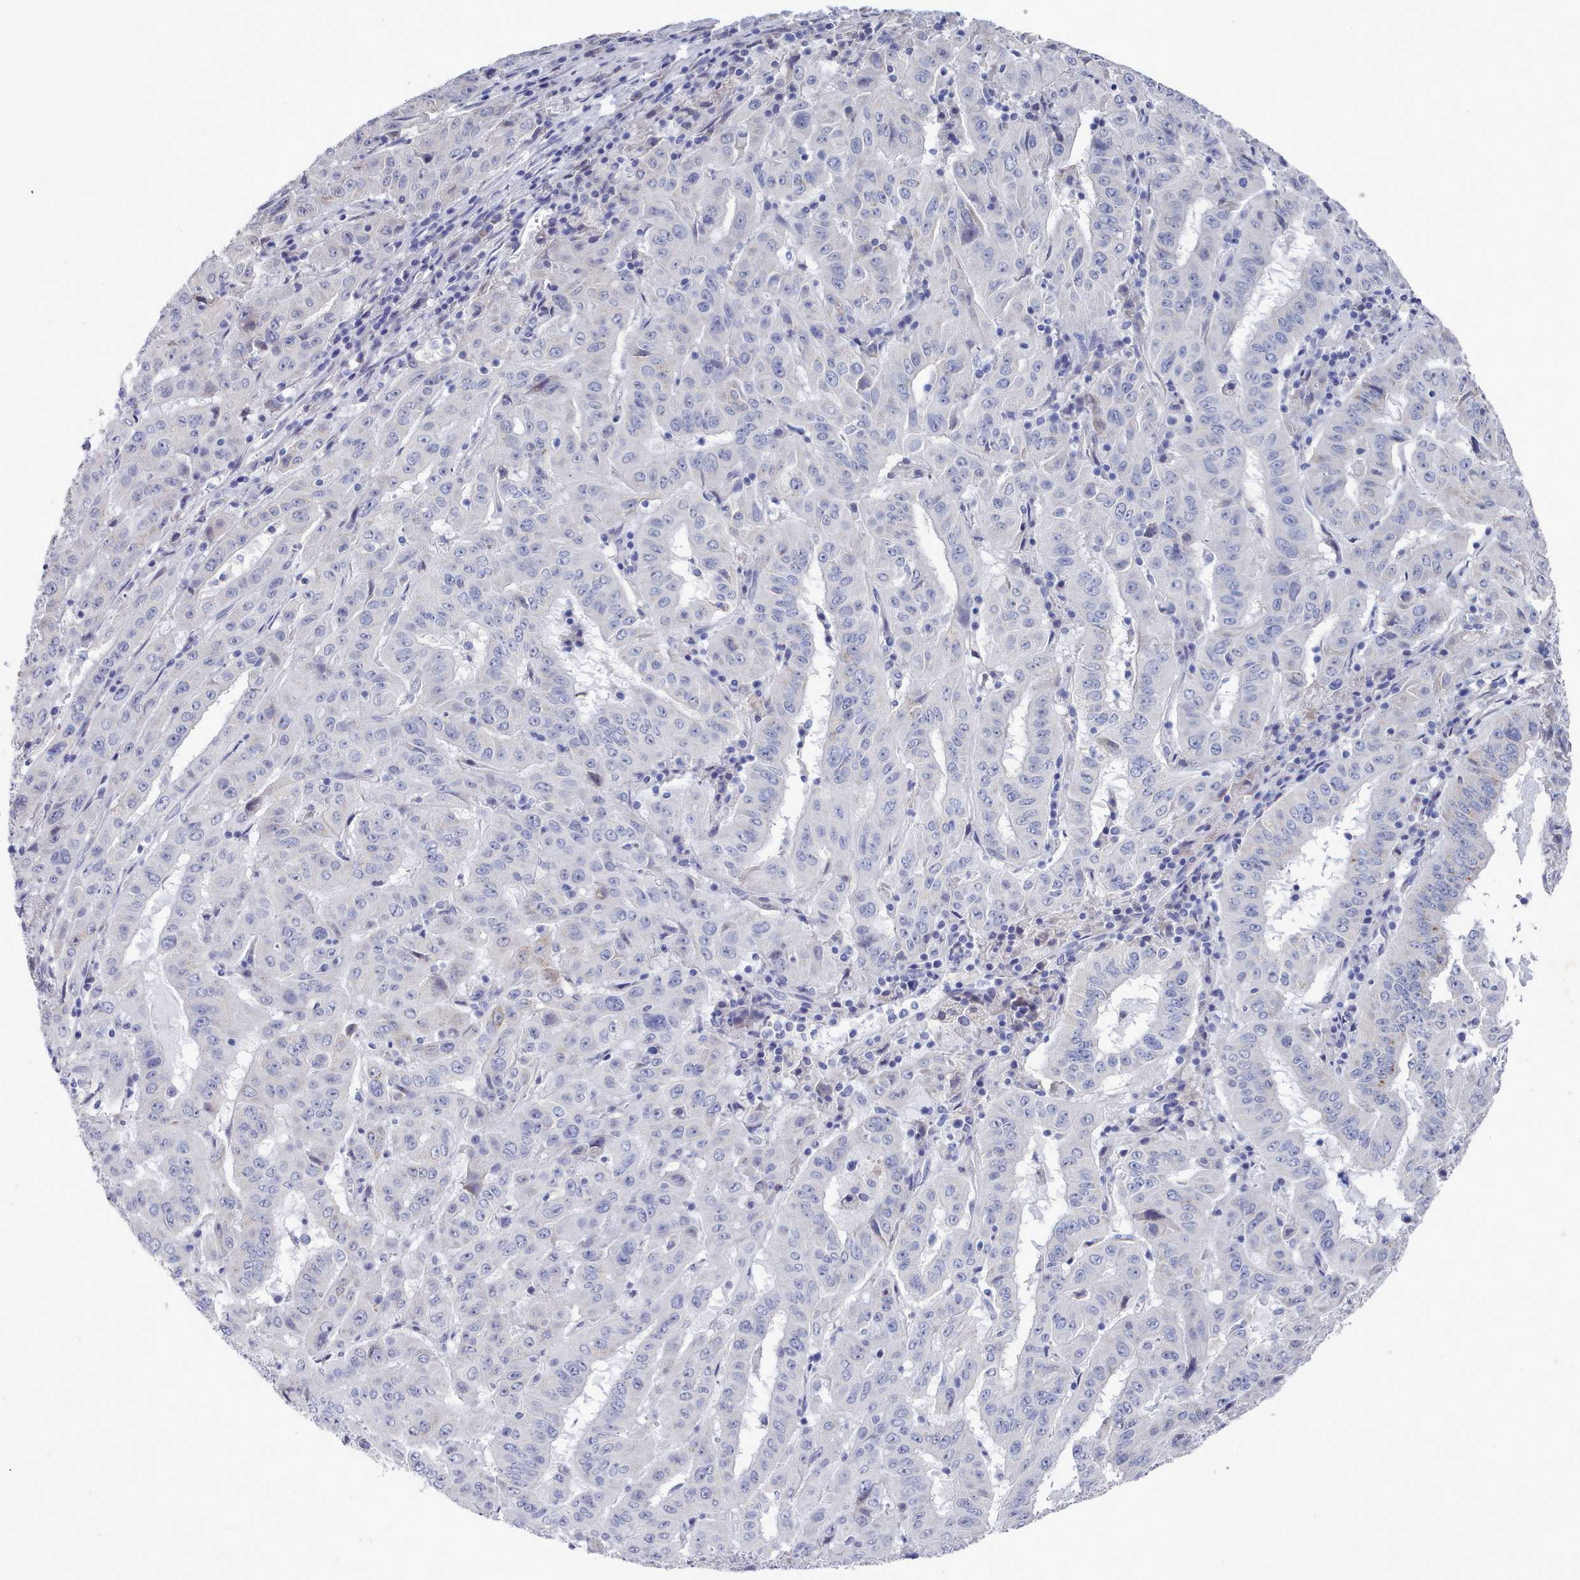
{"staining": {"intensity": "negative", "quantity": "none", "location": "none"}, "tissue": "pancreatic cancer", "cell_type": "Tumor cells", "image_type": "cancer", "snomed": [{"axis": "morphology", "description": "Adenocarcinoma, NOS"}, {"axis": "topography", "description": "Pancreas"}], "caption": "Tumor cells show no significant positivity in pancreatic adenocarcinoma.", "gene": "ACAD11", "patient": {"sex": "male", "age": 63}}